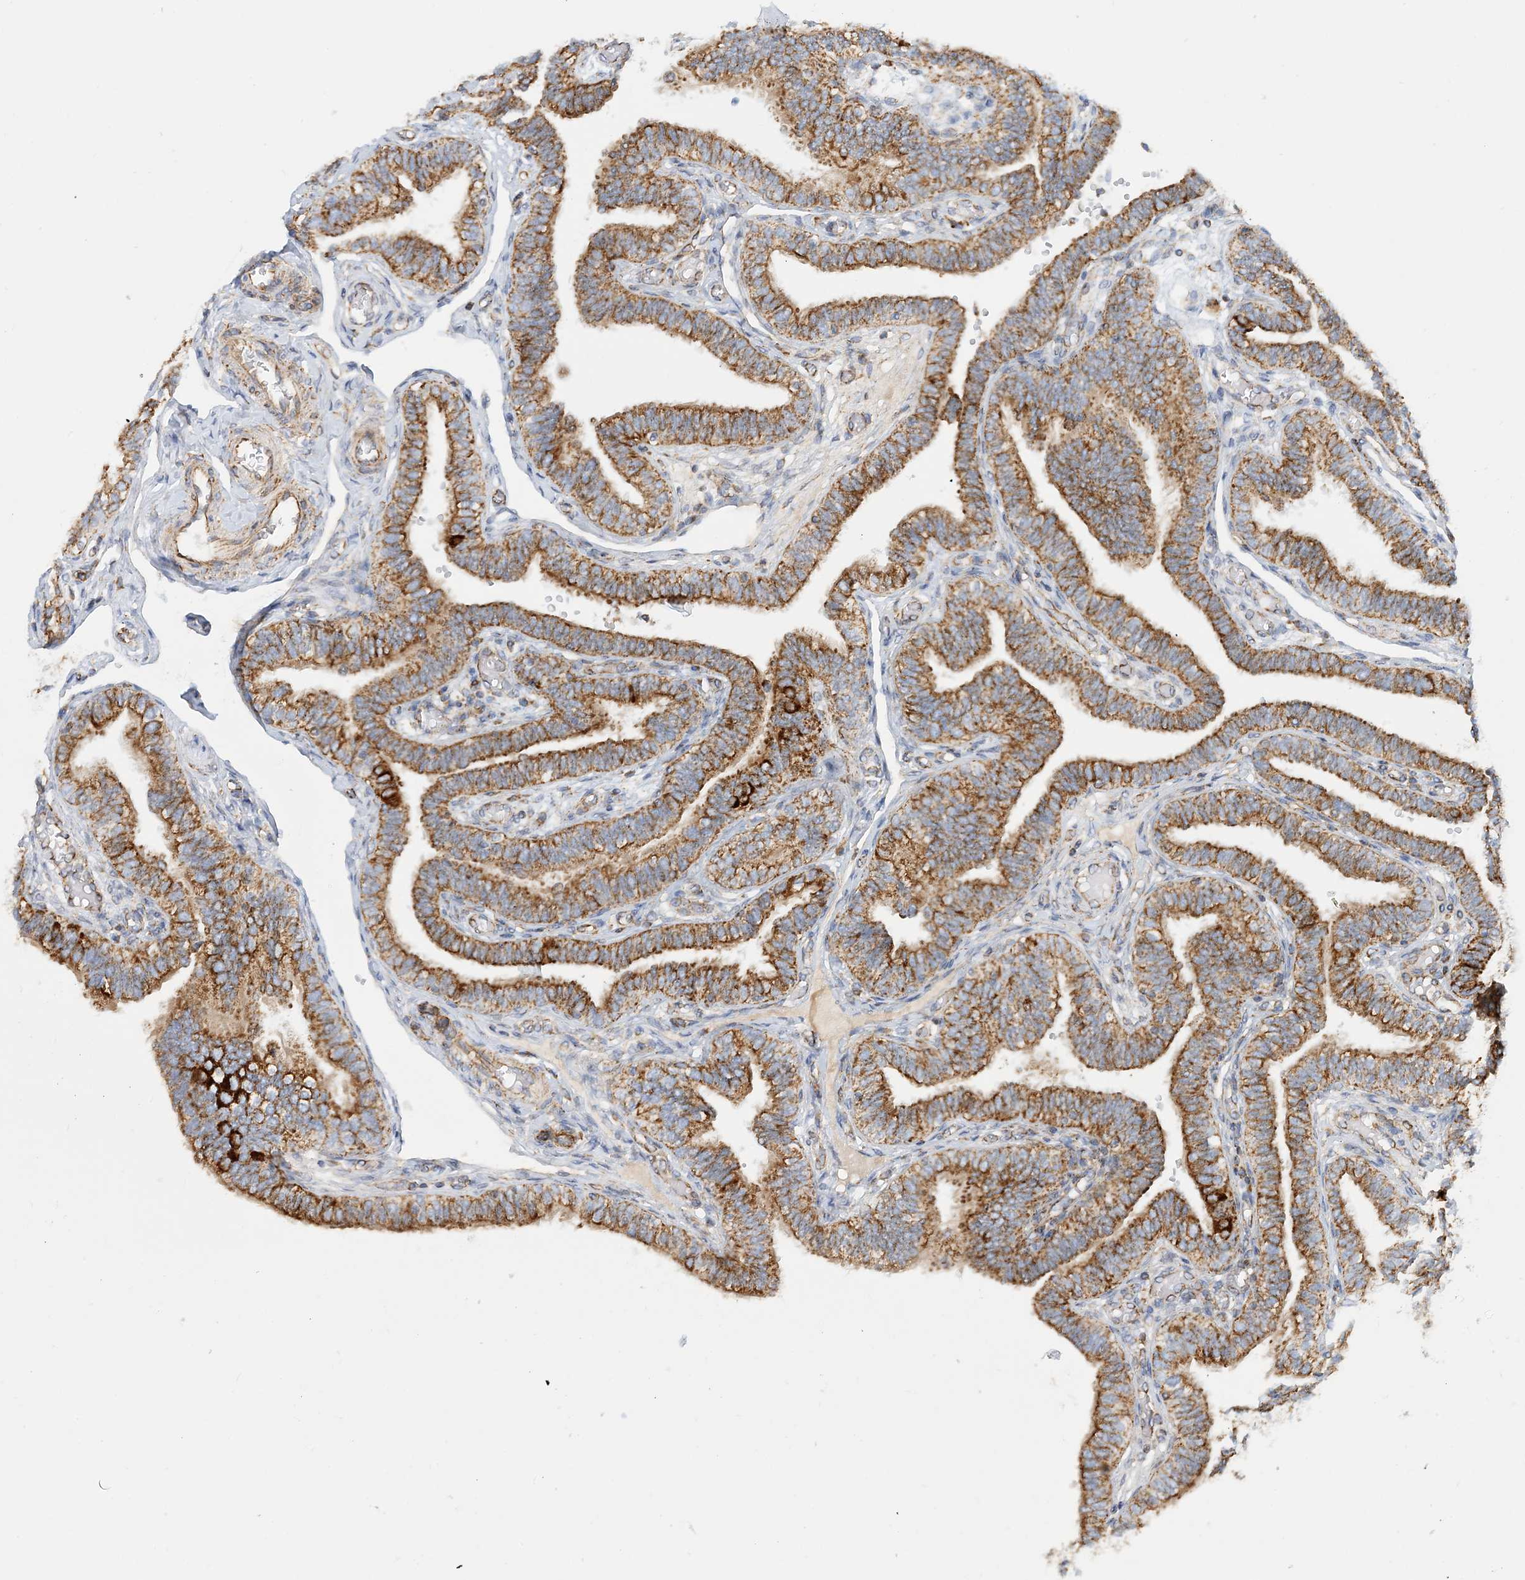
{"staining": {"intensity": "strong", "quantity": ">75%", "location": "cytoplasmic/membranous"}, "tissue": "fallopian tube", "cell_type": "Glandular cells", "image_type": "normal", "snomed": [{"axis": "morphology", "description": "Normal tissue, NOS"}, {"axis": "topography", "description": "Fallopian tube"}], "caption": "Immunohistochemistry (IHC) (DAB) staining of normal human fallopian tube displays strong cytoplasmic/membranous protein positivity in approximately >75% of glandular cells.", "gene": "COA3", "patient": {"sex": "female", "age": 39}}